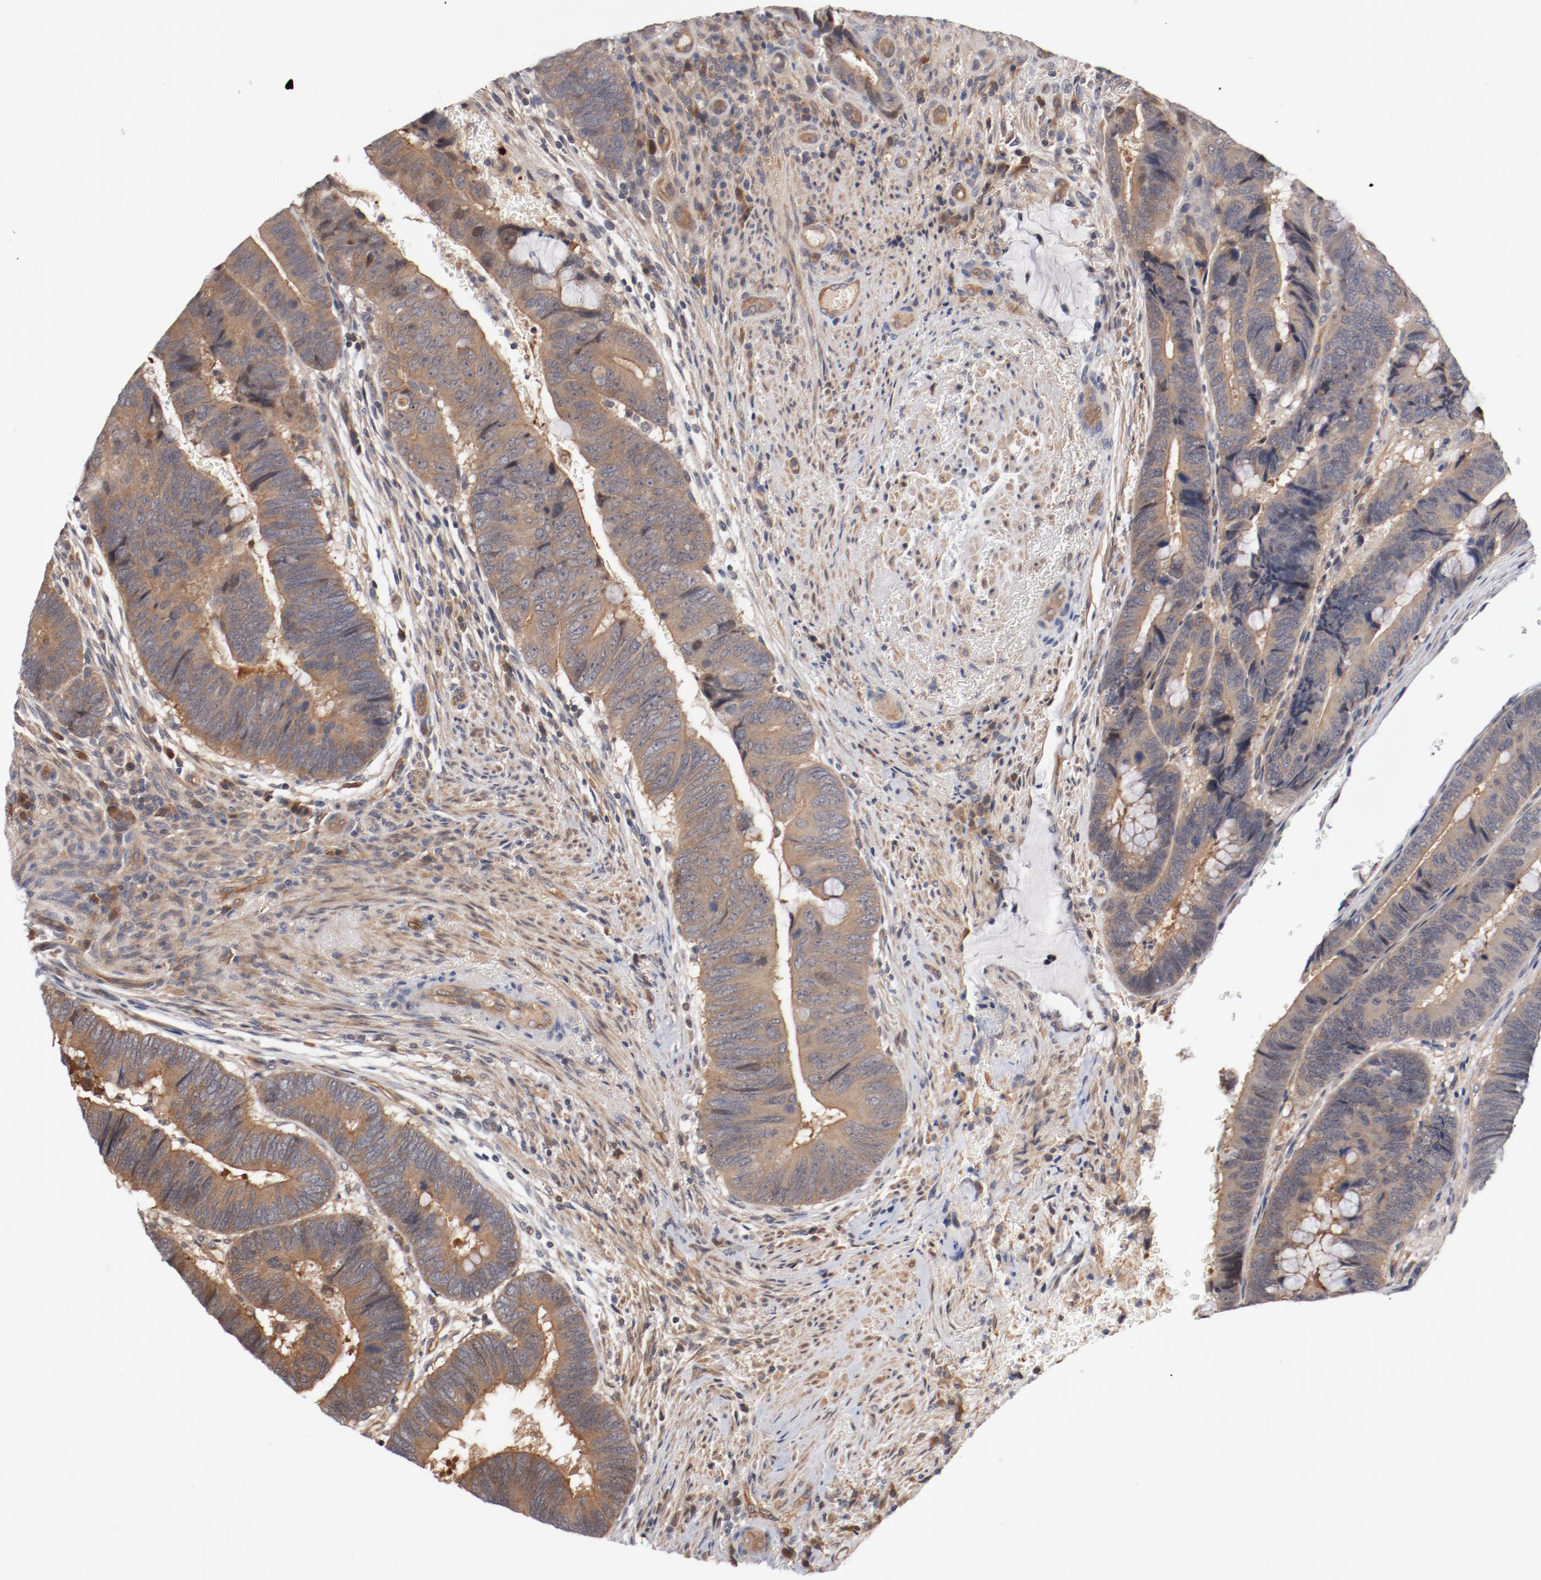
{"staining": {"intensity": "weak", "quantity": ">75%", "location": "cytoplasmic/membranous"}, "tissue": "colorectal cancer", "cell_type": "Tumor cells", "image_type": "cancer", "snomed": [{"axis": "morphology", "description": "Normal tissue, NOS"}, {"axis": "morphology", "description": "Adenocarcinoma, NOS"}, {"axis": "topography", "description": "Rectum"}], "caption": "Immunohistochemical staining of adenocarcinoma (colorectal) exhibits weak cytoplasmic/membranous protein positivity in about >75% of tumor cells.", "gene": "PITPNM2", "patient": {"sex": "male", "age": 92}}